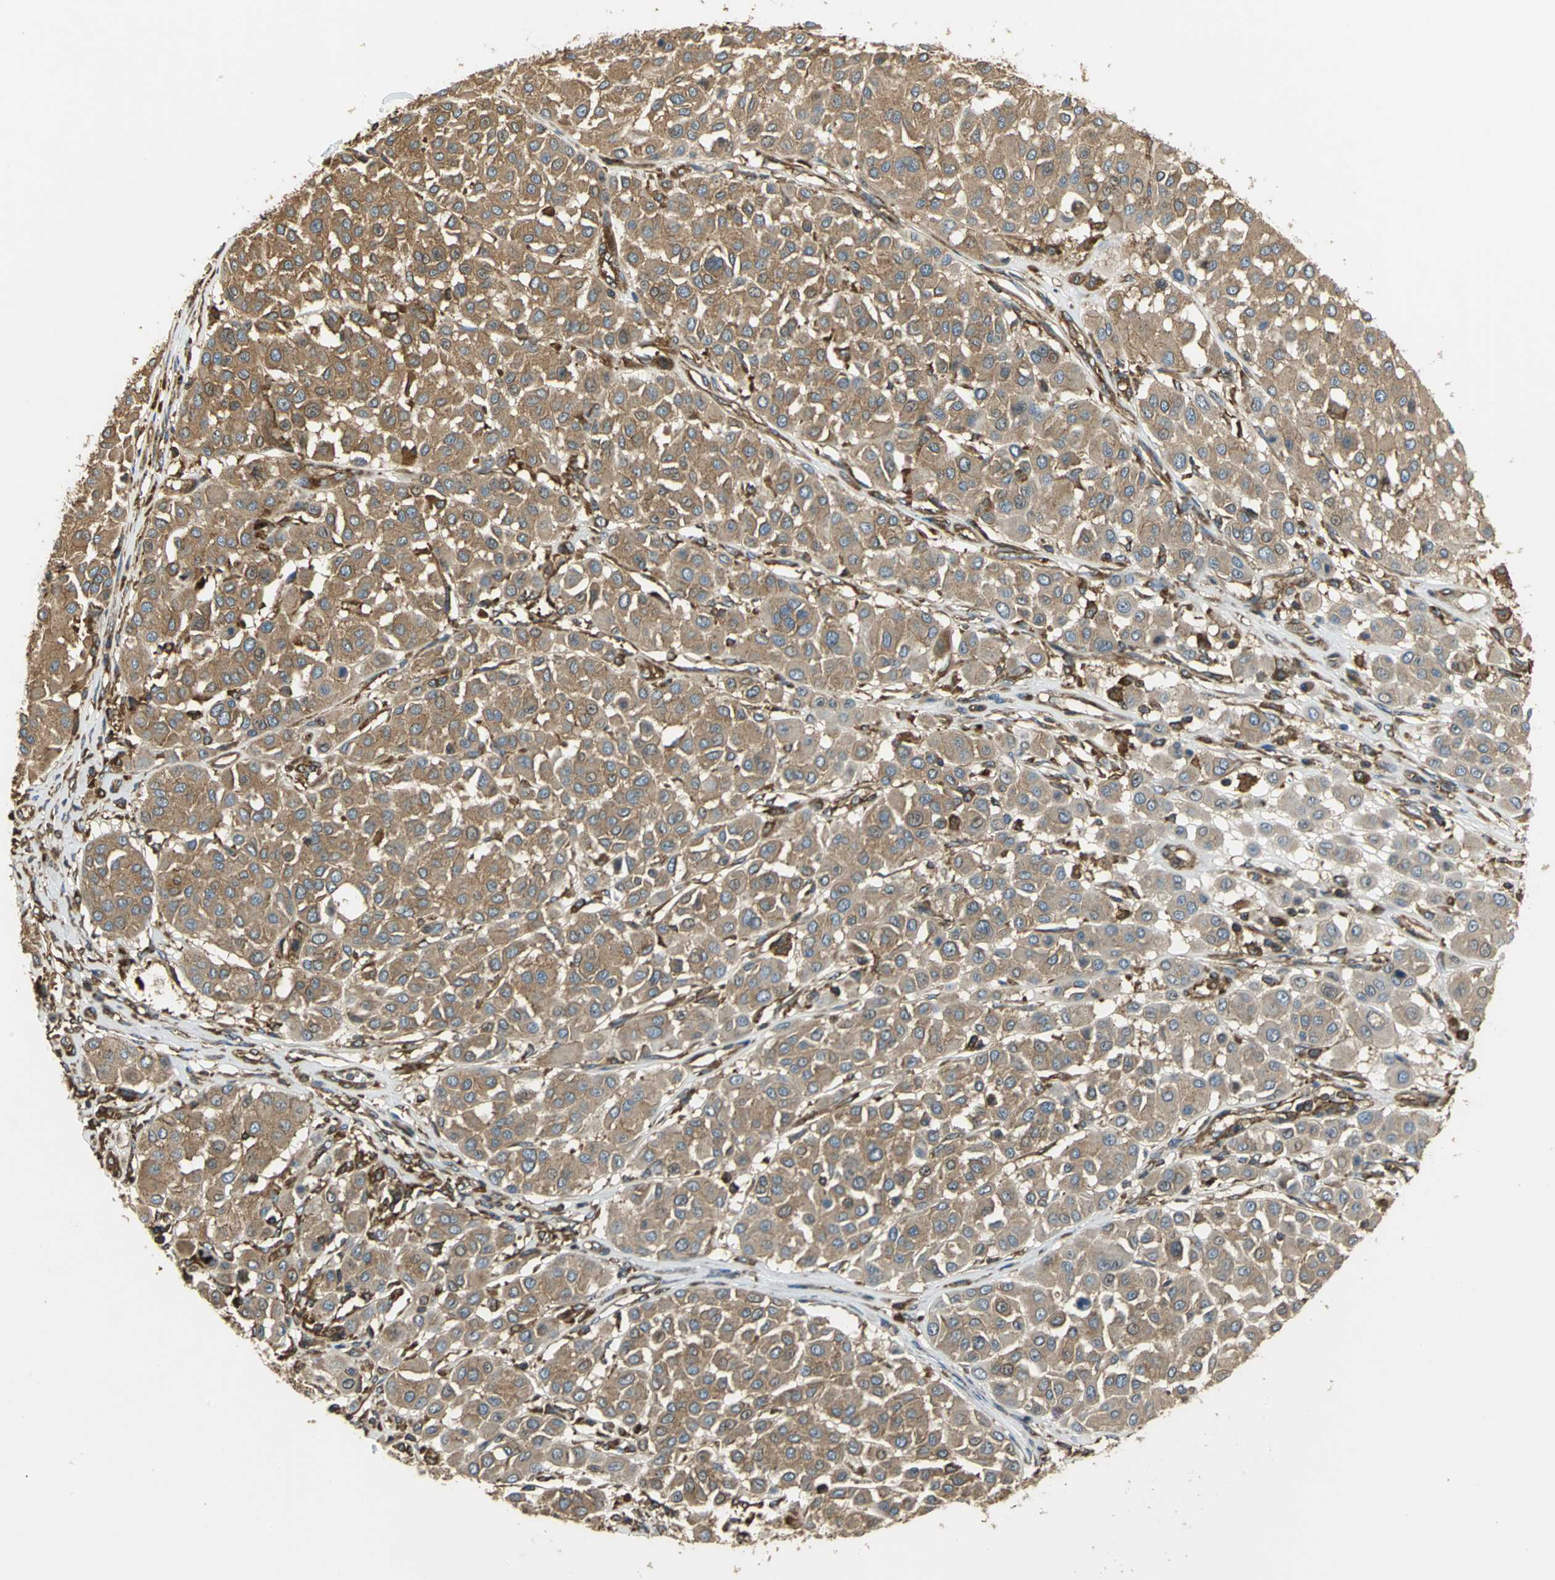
{"staining": {"intensity": "moderate", "quantity": ">75%", "location": "cytoplasmic/membranous"}, "tissue": "melanoma", "cell_type": "Tumor cells", "image_type": "cancer", "snomed": [{"axis": "morphology", "description": "Malignant melanoma, Metastatic site"}, {"axis": "topography", "description": "Soft tissue"}], "caption": "Melanoma stained with DAB IHC reveals medium levels of moderate cytoplasmic/membranous positivity in approximately >75% of tumor cells.", "gene": "TLN1", "patient": {"sex": "male", "age": 41}}